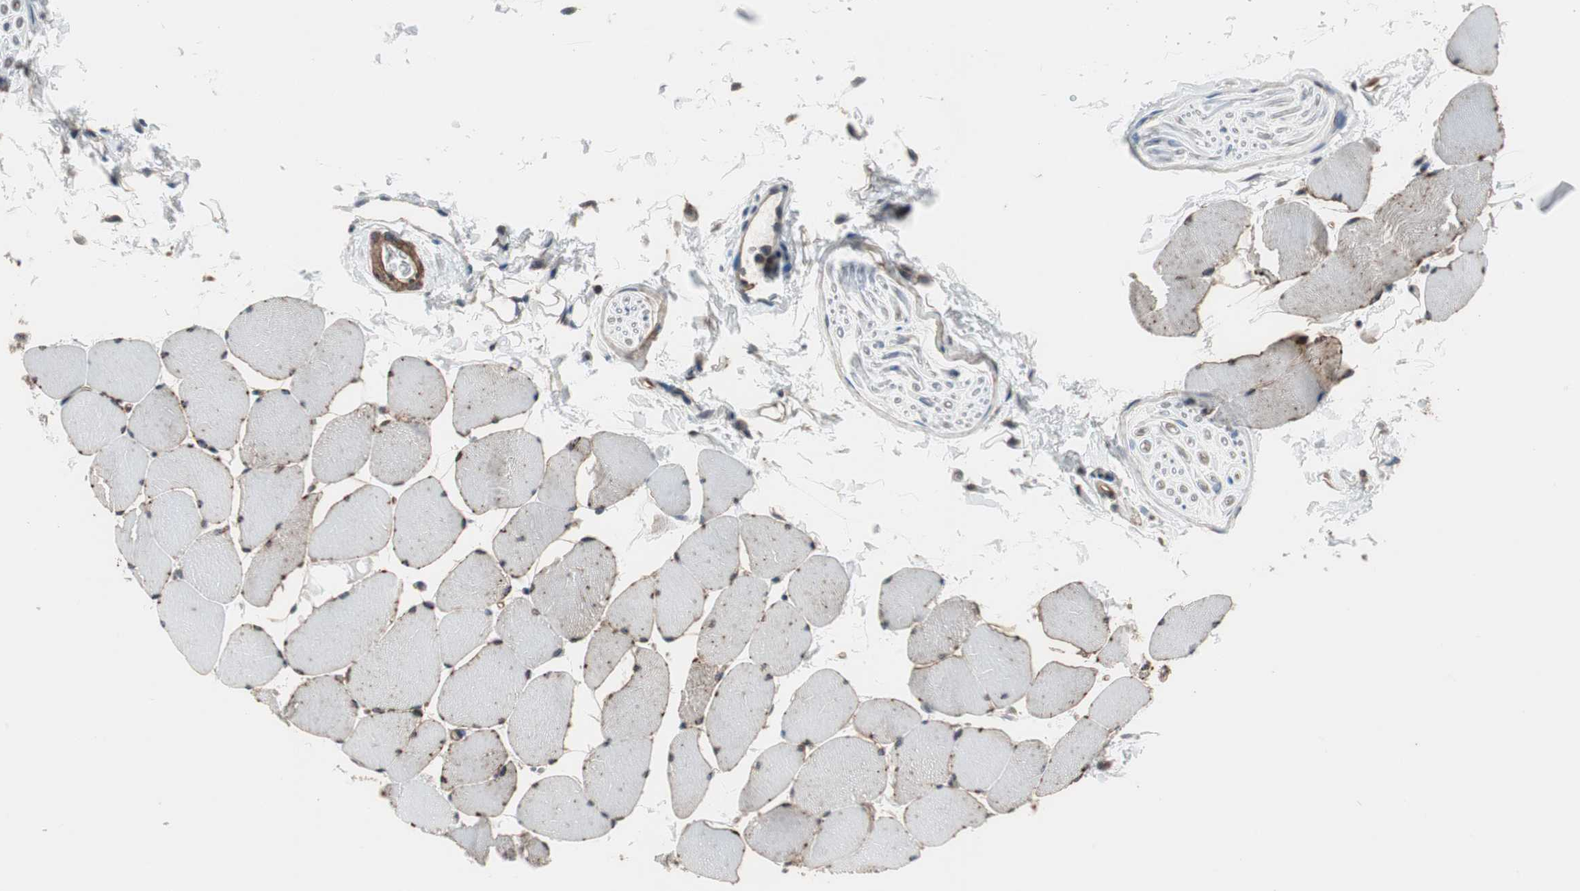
{"staining": {"intensity": "moderate", "quantity": ">75%", "location": "cytoplasmic/membranous"}, "tissue": "skeletal muscle", "cell_type": "Myocytes", "image_type": "normal", "snomed": [{"axis": "morphology", "description": "Normal tissue, NOS"}, {"axis": "topography", "description": "Skeletal muscle"}], "caption": "Protein expression analysis of benign skeletal muscle demonstrates moderate cytoplasmic/membranous expression in approximately >75% of myocytes.", "gene": "GRHL1", "patient": {"sex": "male", "age": 62}}